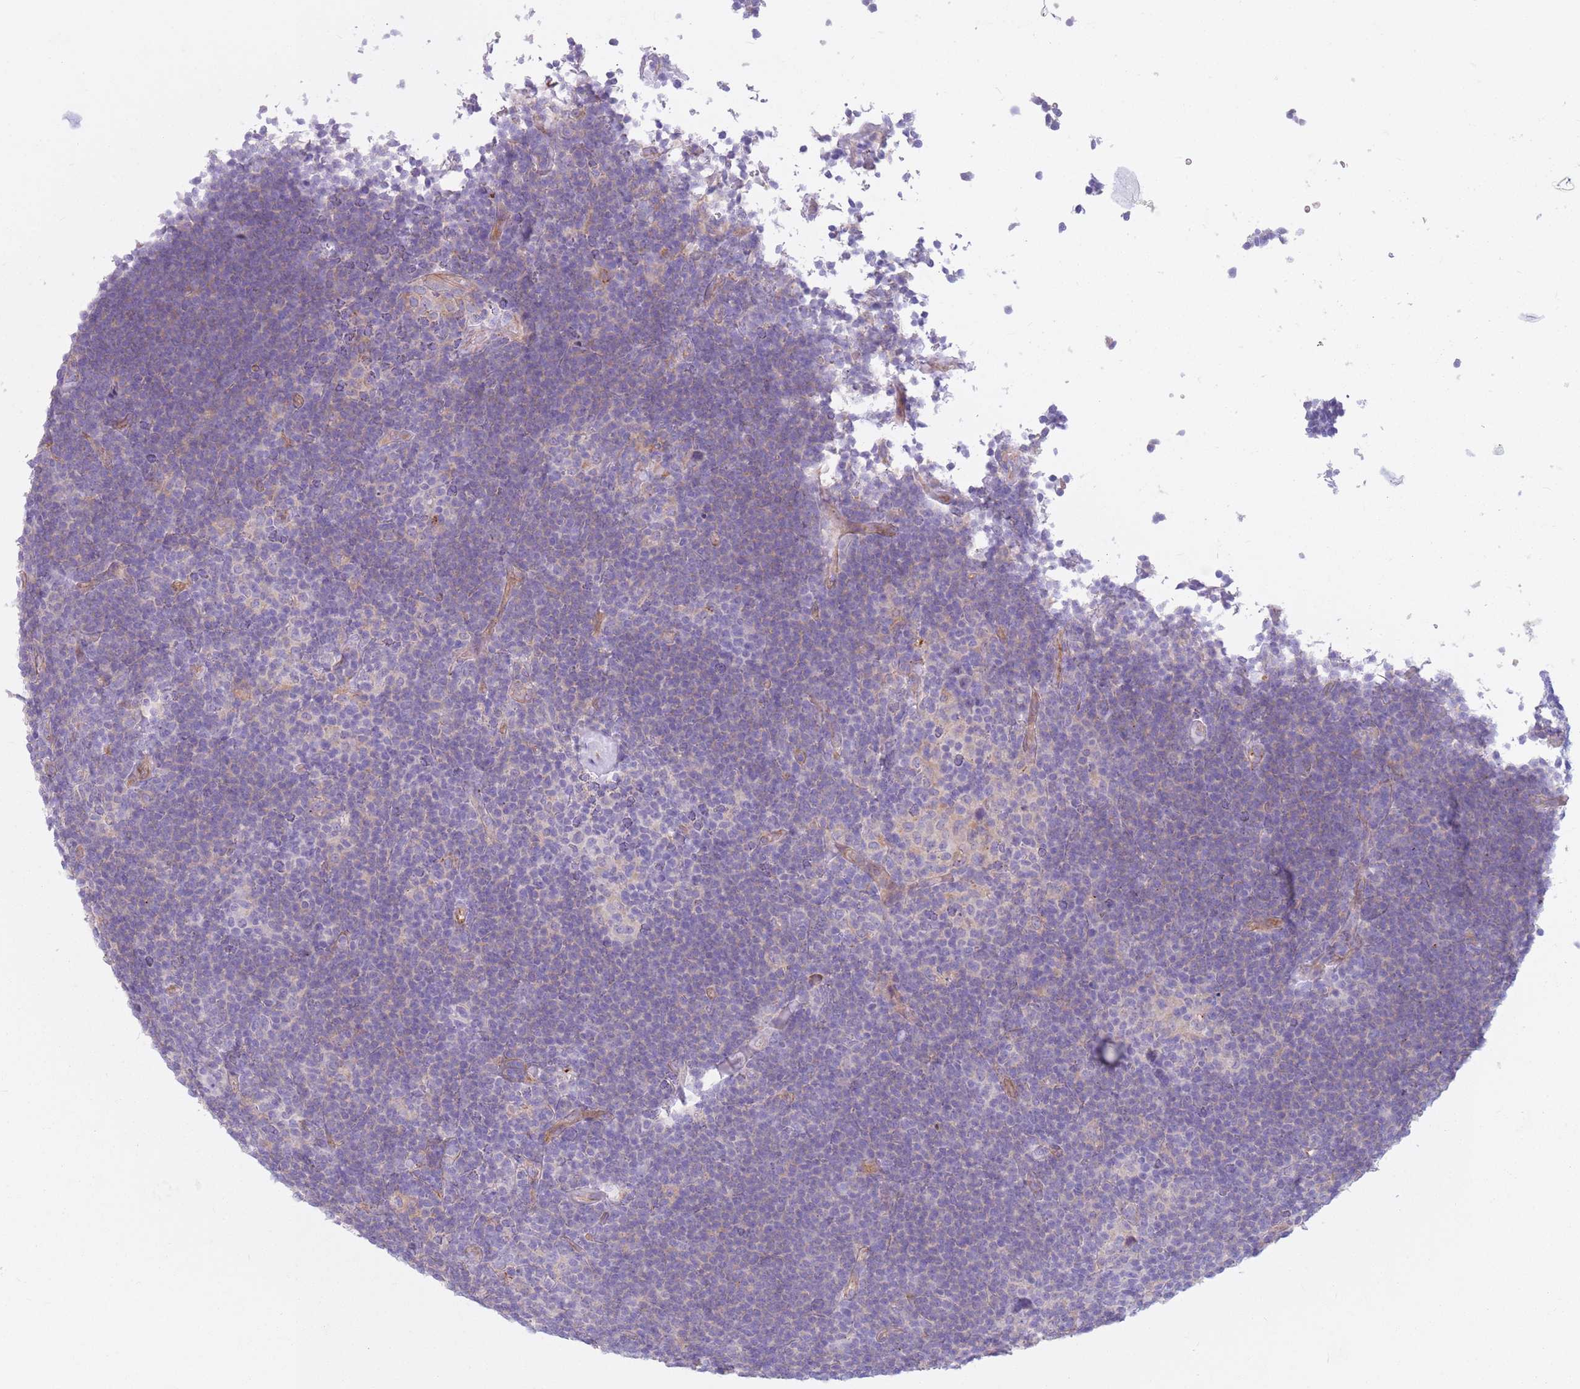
{"staining": {"intensity": "negative", "quantity": "none", "location": "none"}, "tissue": "lymphoma", "cell_type": "Tumor cells", "image_type": "cancer", "snomed": [{"axis": "morphology", "description": "Hodgkin's disease, NOS"}, {"axis": "topography", "description": "Lymph node"}], "caption": "DAB immunohistochemical staining of Hodgkin's disease reveals no significant expression in tumor cells.", "gene": "SNX6", "patient": {"sex": "female", "age": 57}}